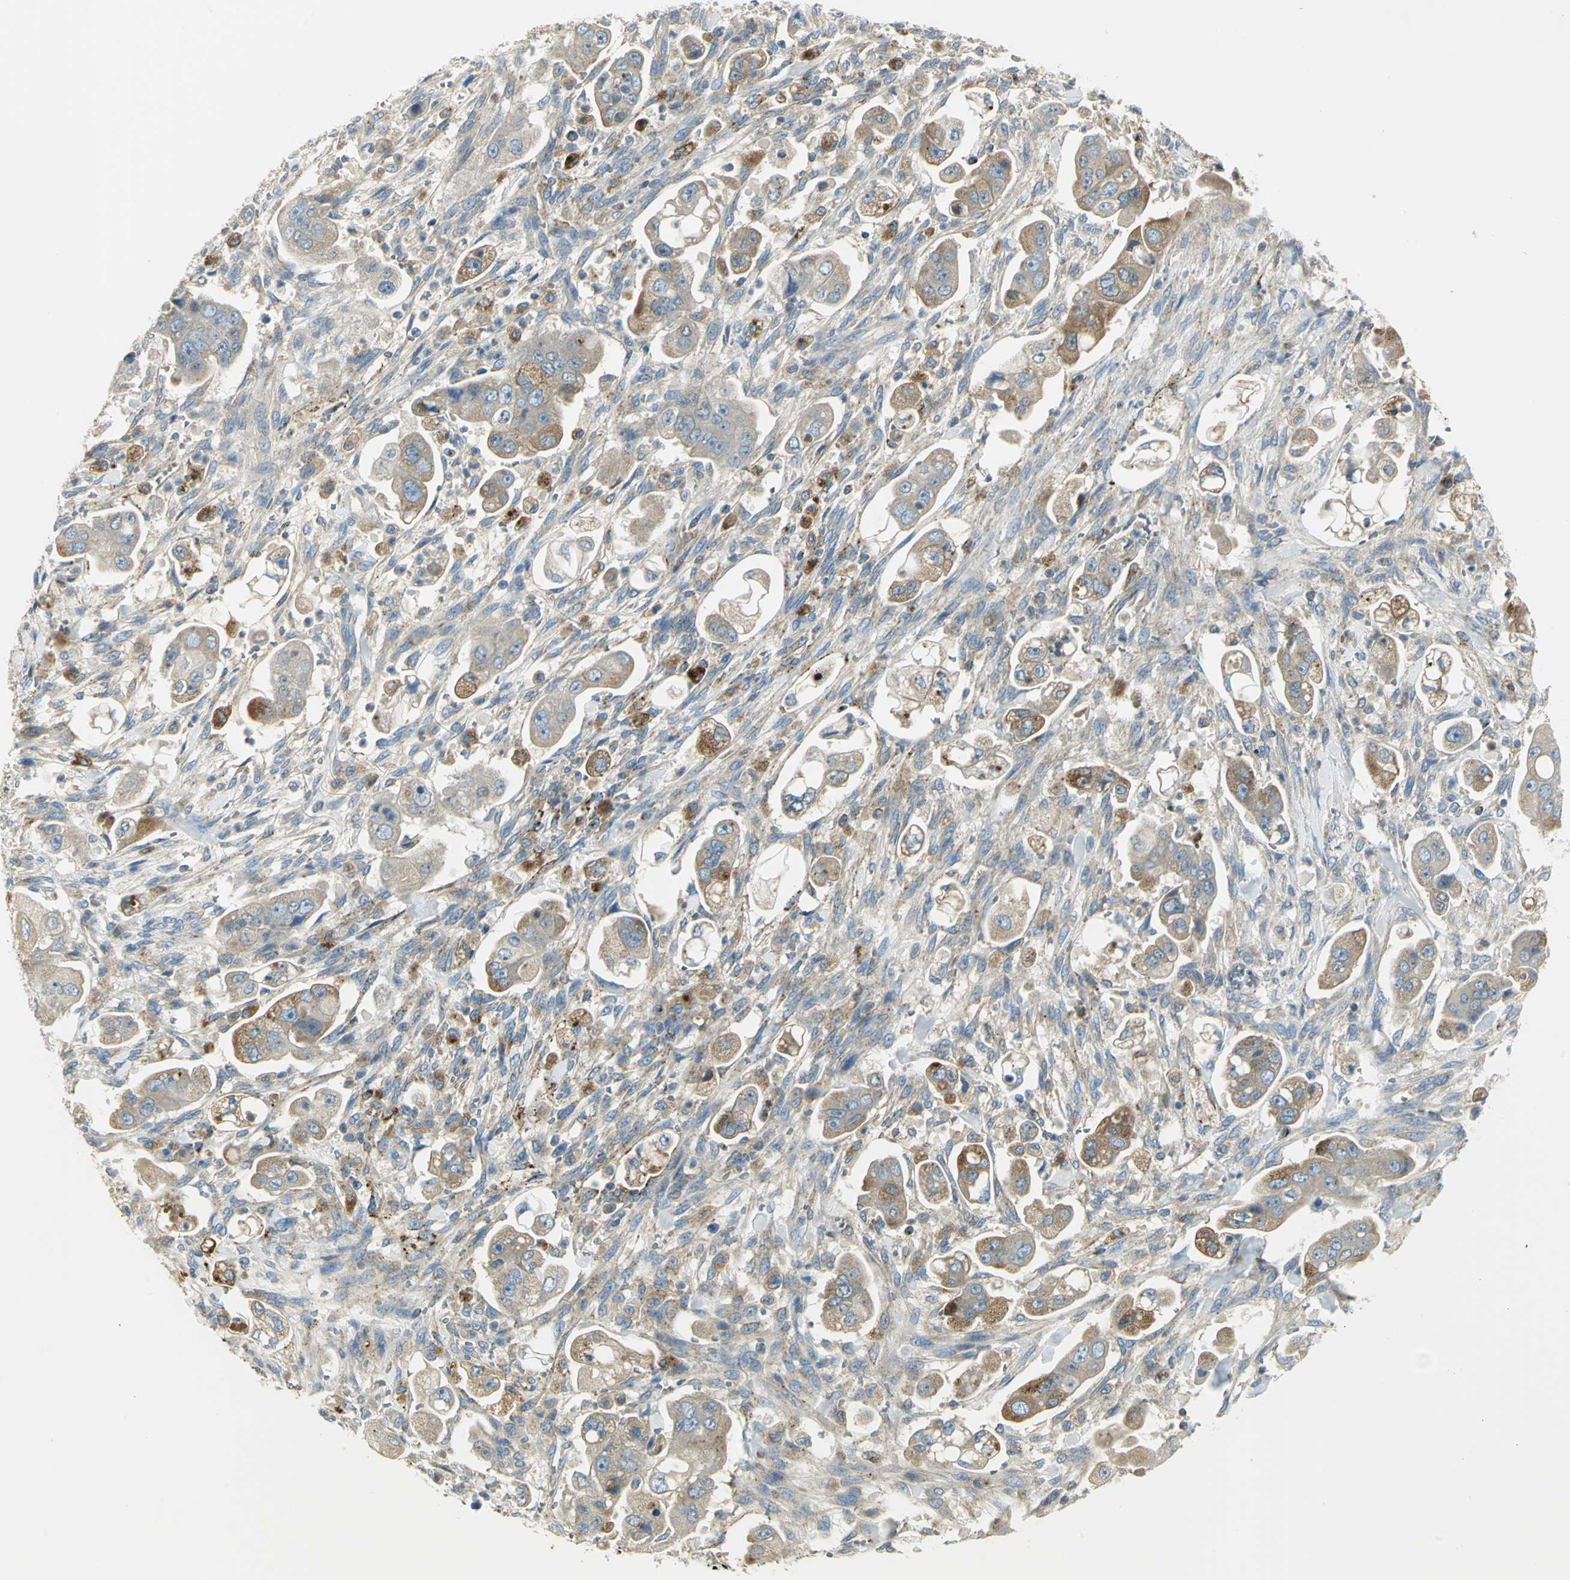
{"staining": {"intensity": "moderate", "quantity": ">75%", "location": "cytoplasmic/membranous"}, "tissue": "stomach cancer", "cell_type": "Tumor cells", "image_type": "cancer", "snomed": [{"axis": "morphology", "description": "Adenocarcinoma, NOS"}, {"axis": "topography", "description": "Stomach"}], "caption": "Stomach adenocarcinoma was stained to show a protein in brown. There is medium levels of moderate cytoplasmic/membranous staining in approximately >75% of tumor cells. (brown staining indicates protein expression, while blue staining denotes nuclei).", "gene": "ARSA", "patient": {"sex": "male", "age": 62}}